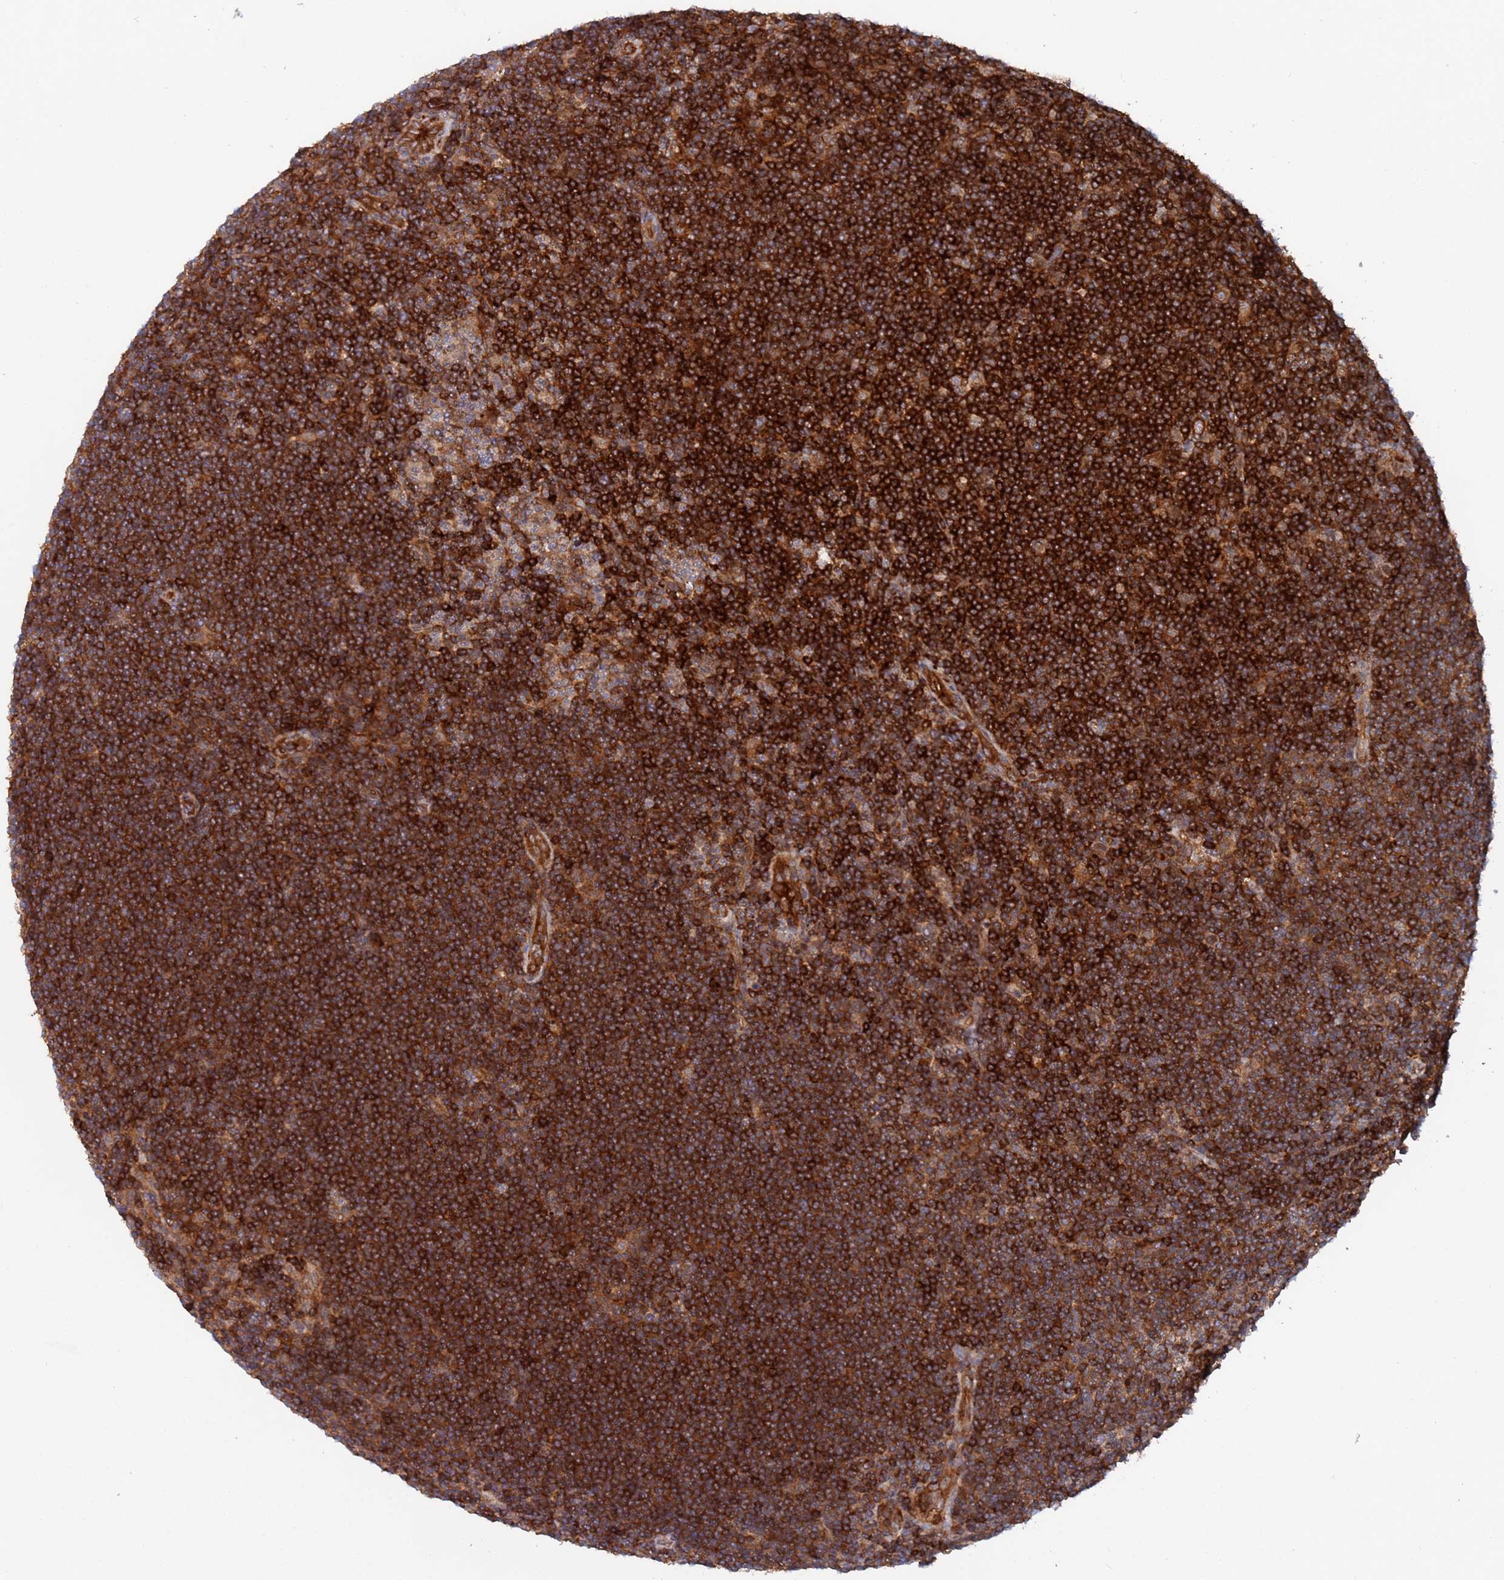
{"staining": {"intensity": "strong", "quantity": ">75%", "location": "cytoplasmic/membranous"}, "tissue": "lymphoma", "cell_type": "Tumor cells", "image_type": "cancer", "snomed": [{"axis": "morphology", "description": "Hodgkin's disease, NOS"}, {"axis": "topography", "description": "Lymph node"}], "caption": "Strong cytoplasmic/membranous protein staining is identified in approximately >75% of tumor cells in lymphoma.", "gene": "DDX60", "patient": {"sex": "female", "age": 57}}